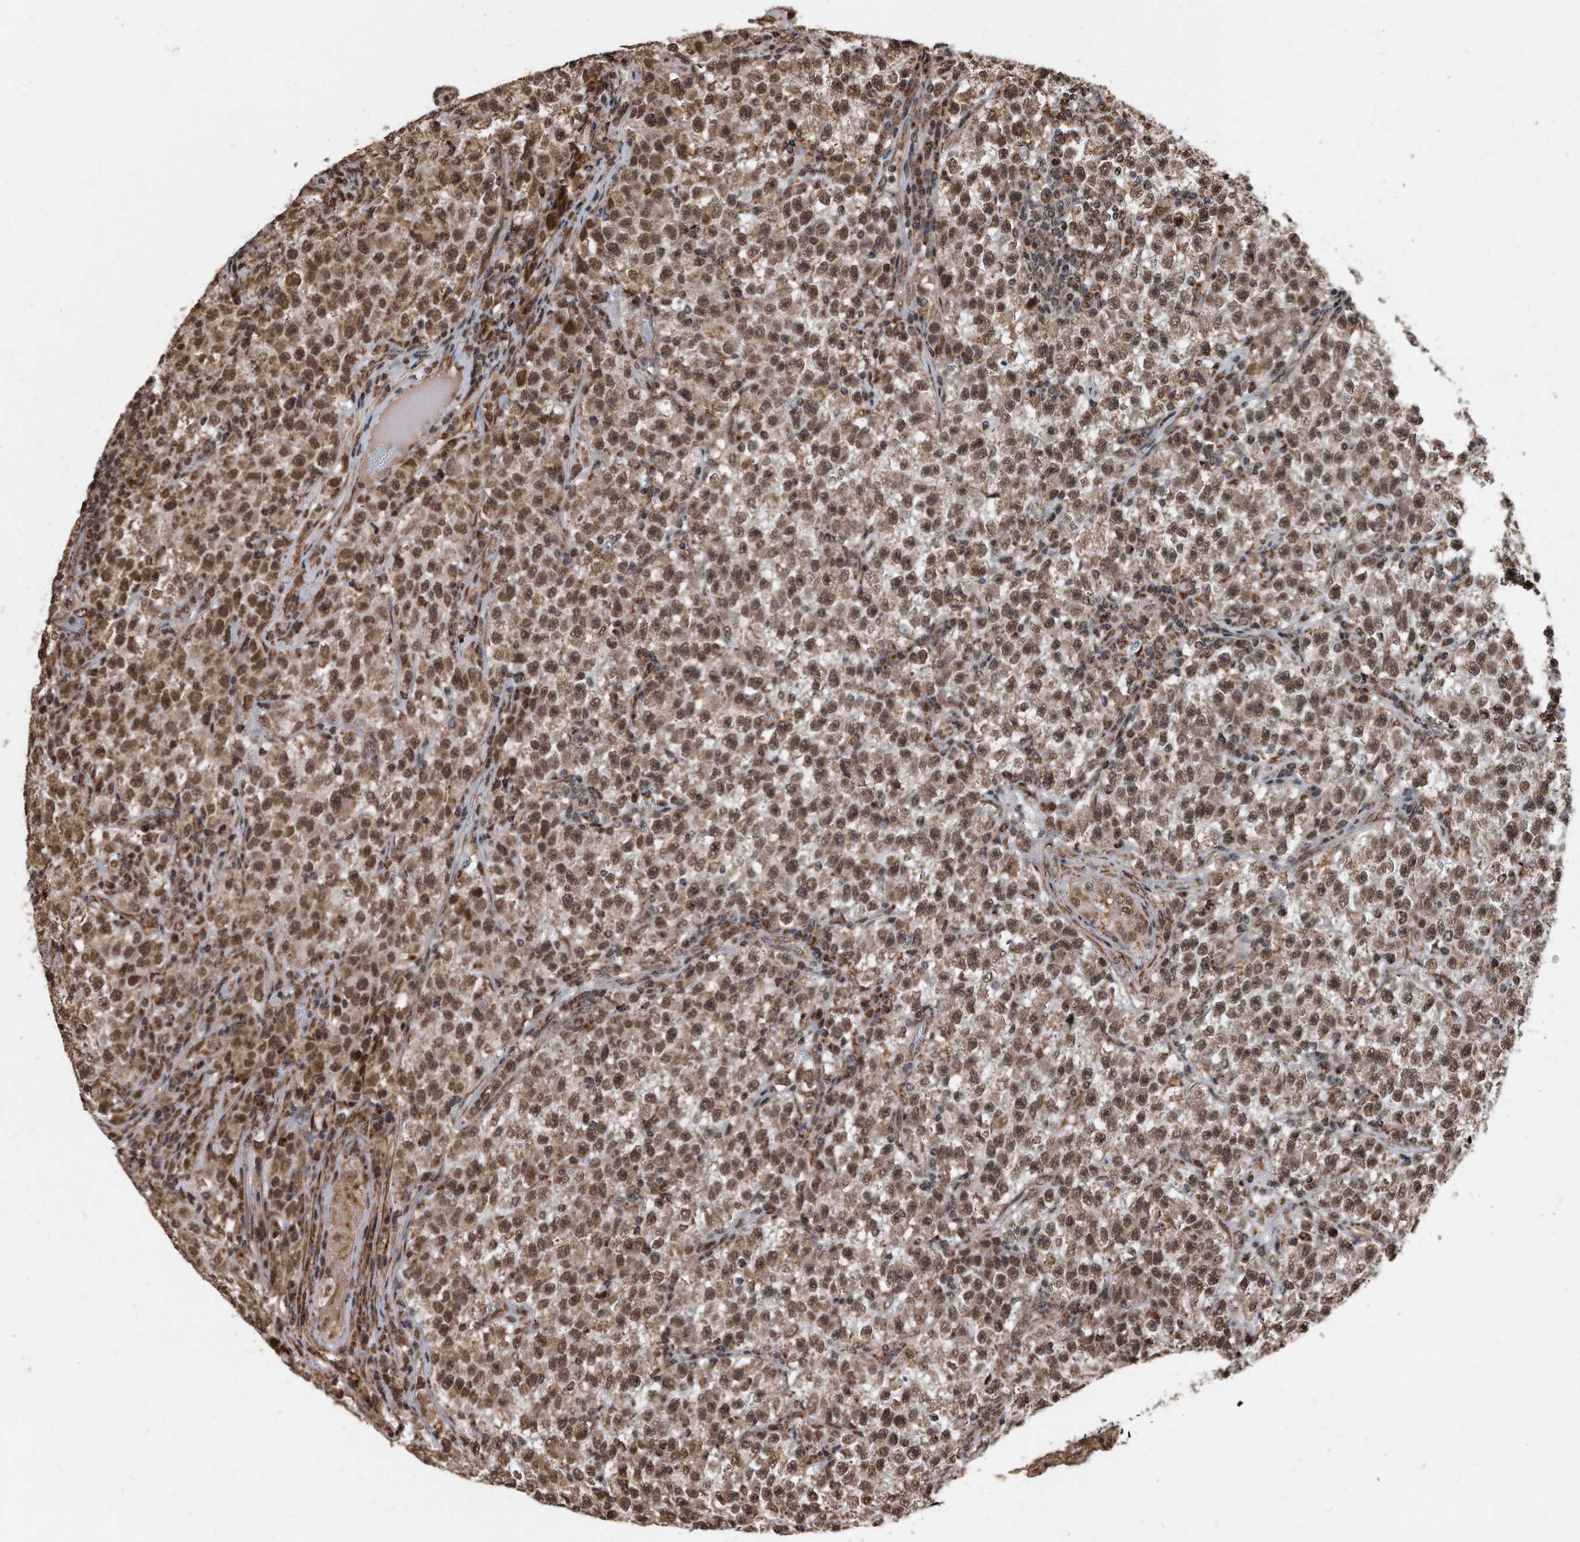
{"staining": {"intensity": "moderate", "quantity": ">75%", "location": "cytoplasmic/membranous,nuclear"}, "tissue": "testis cancer", "cell_type": "Tumor cells", "image_type": "cancer", "snomed": [{"axis": "morphology", "description": "Seminoma, NOS"}, {"axis": "topography", "description": "Testis"}], "caption": "Human seminoma (testis) stained with a protein marker reveals moderate staining in tumor cells.", "gene": "DUSP22", "patient": {"sex": "male", "age": 22}}